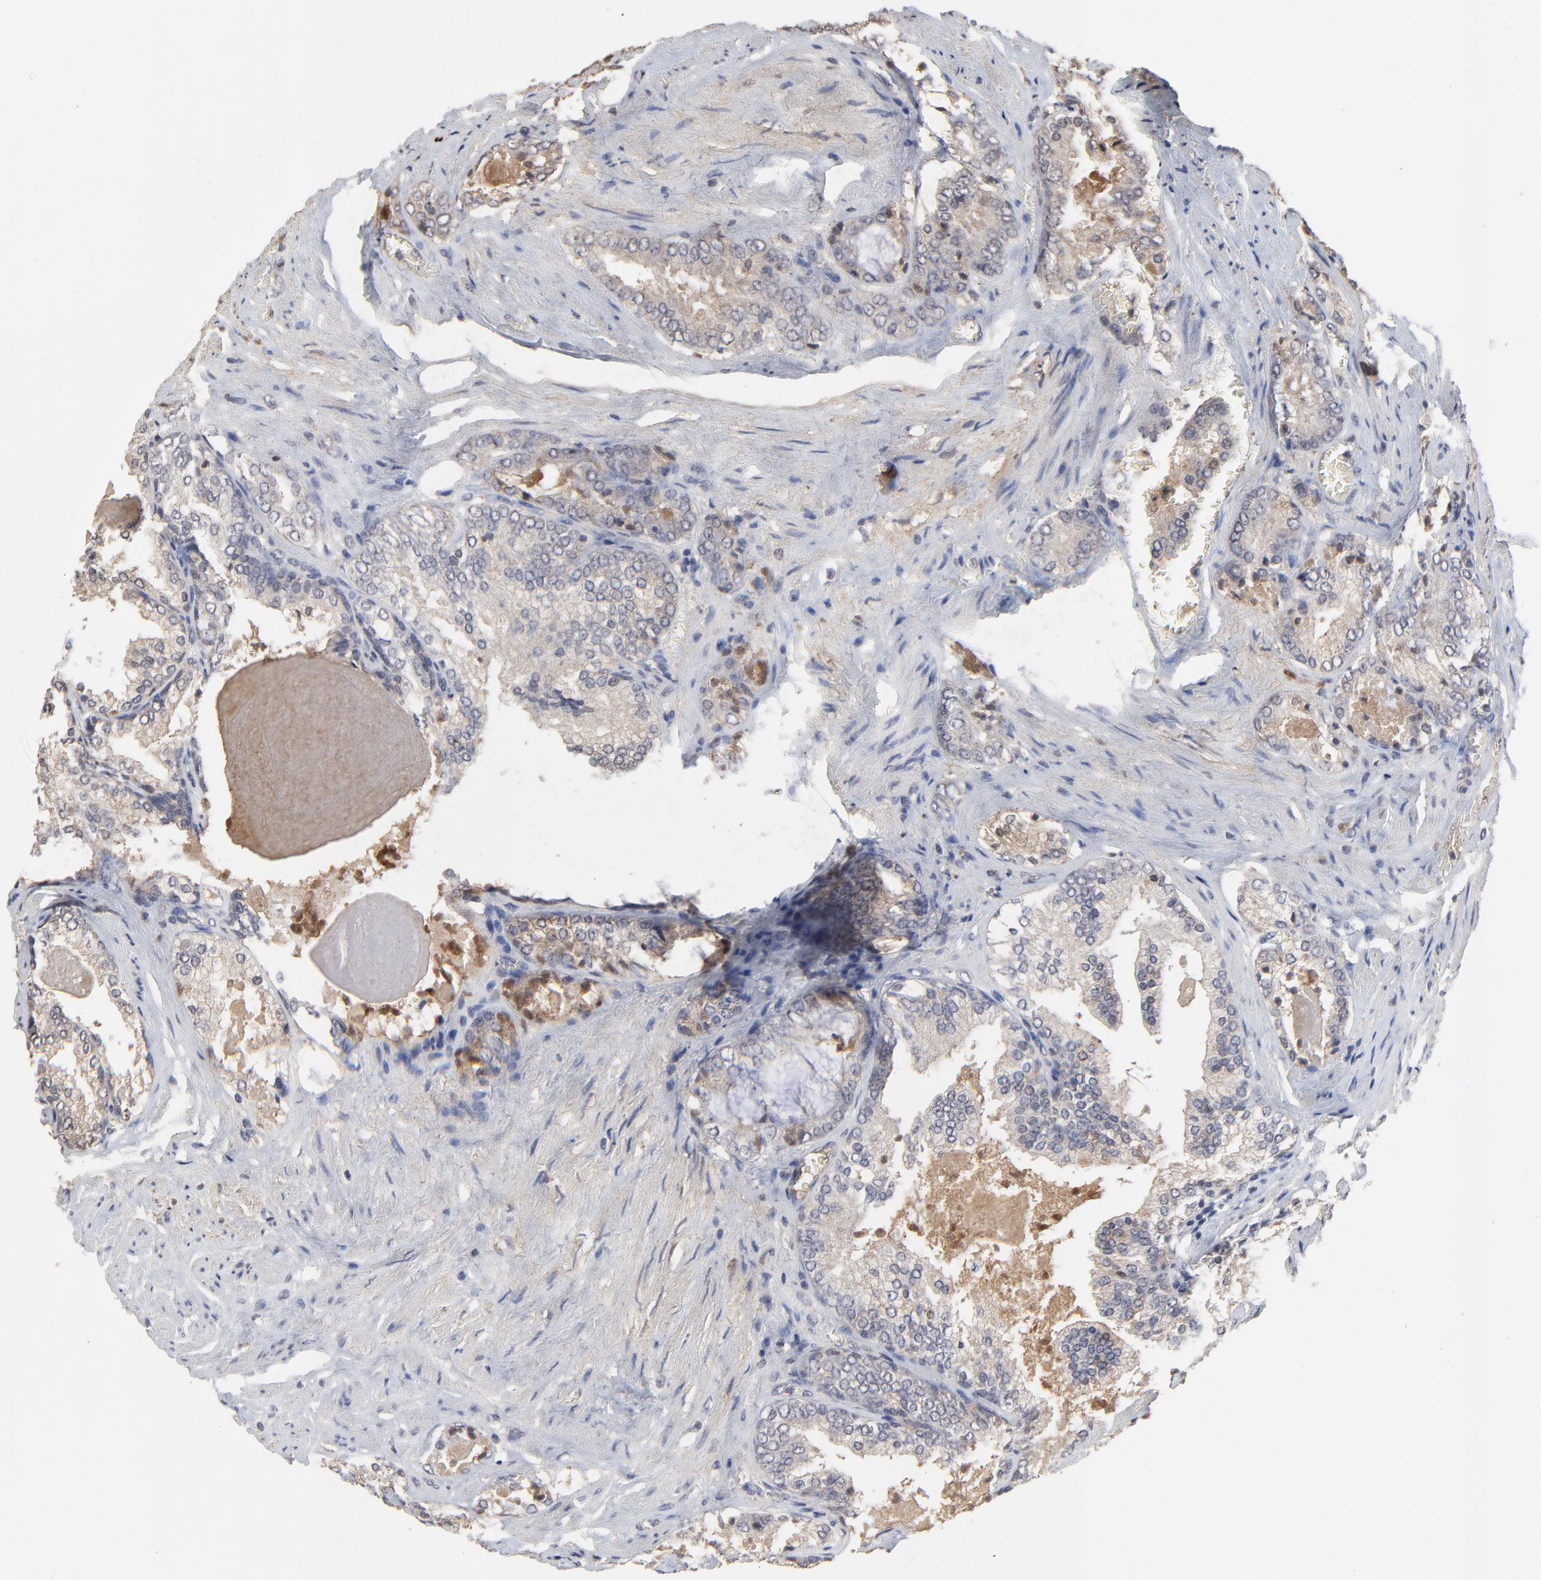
{"staining": {"intensity": "weak", "quantity": ">75%", "location": "cytoplasmic/membranous"}, "tissue": "prostate cancer", "cell_type": "Tumor cells", "image_type": "cancer", "snomed": [{"axis": "morphology", "description": "Adenocarcinoma, Medium grade"}, {"axis": "topography", "description": "Prostate"}], "caption": "Prostate cancer stained with a protein marker reveals weak staining in tumor cells.", "gene": "VPREB3", "patient": {"sex": "male", "age": 60}}